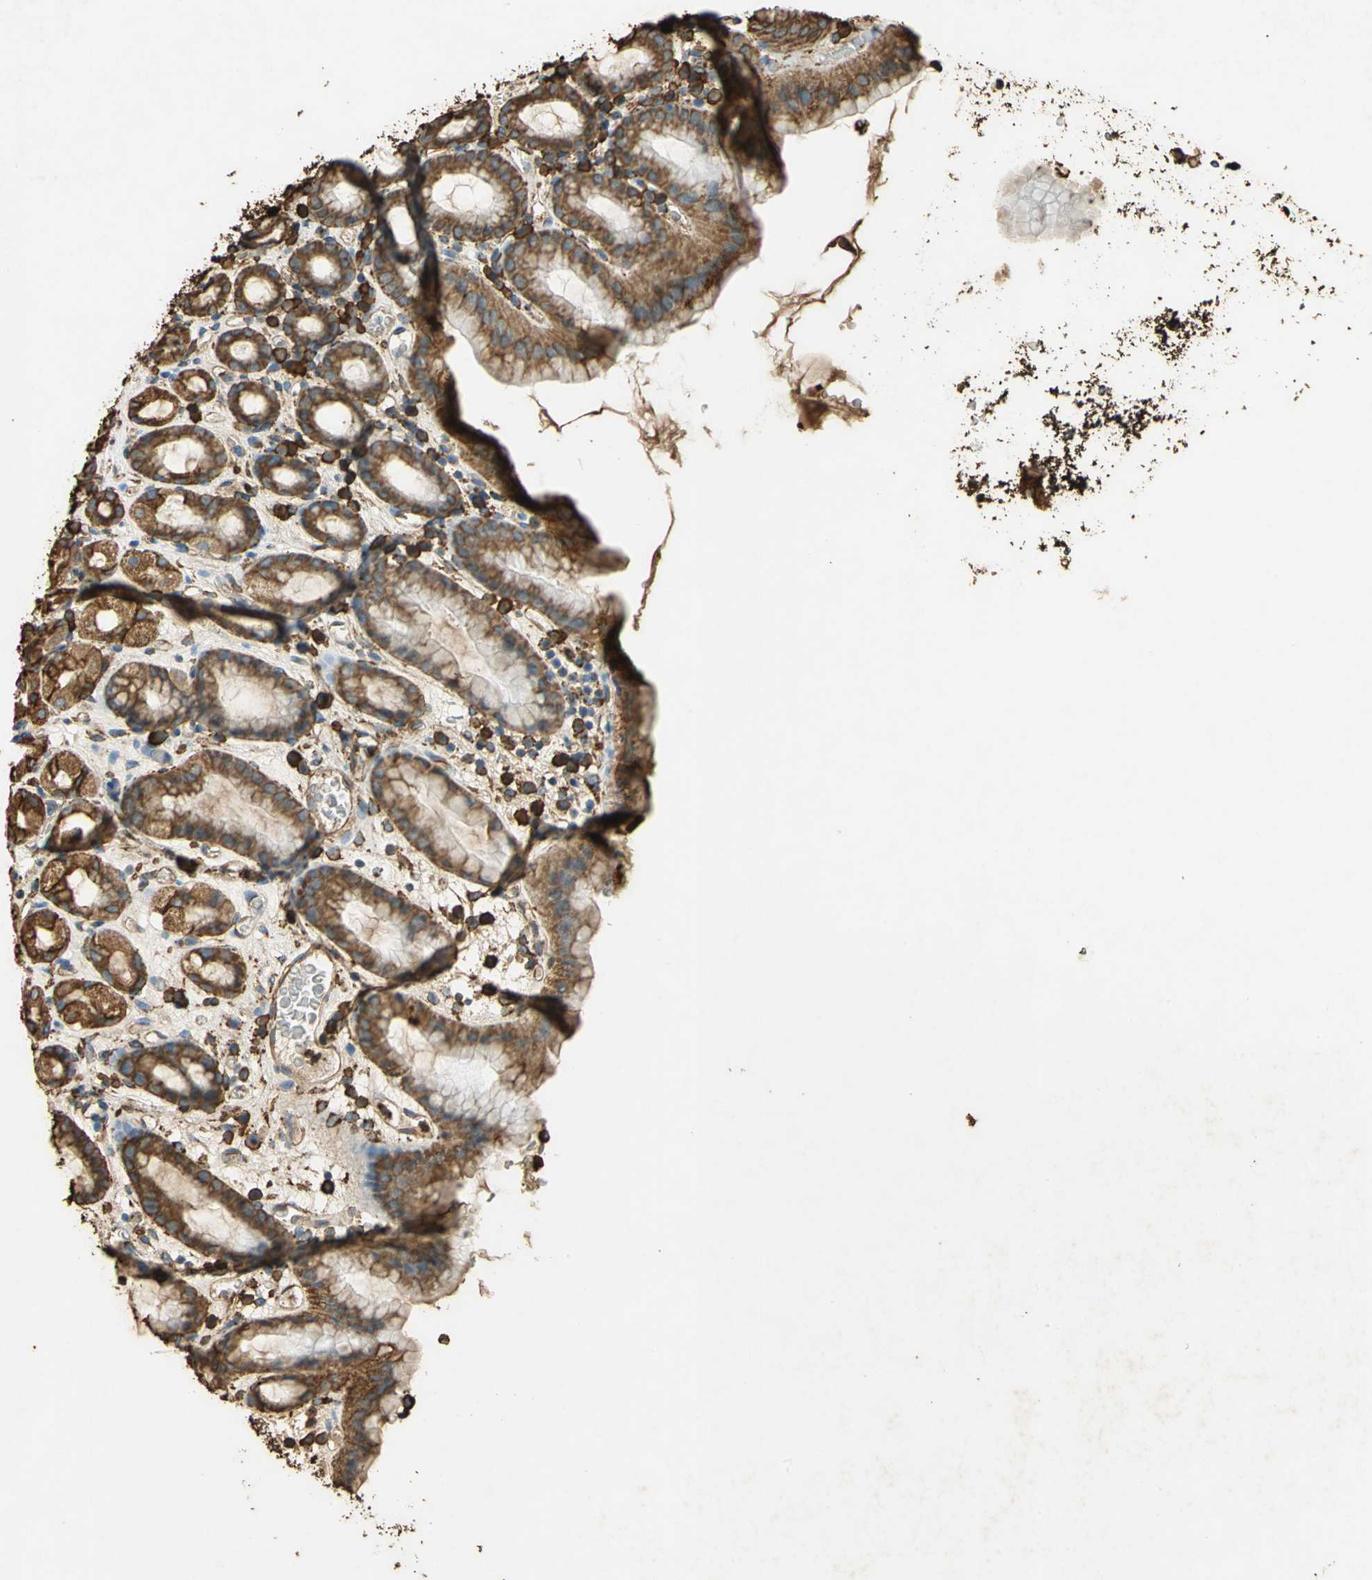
{"staining": {"intensity": "moderate", "quantity": ">75%", "location": "cytoplasmic/membranous"}, "tissue": "stomach", "cell_type": "Glandular cells", "image_type": "normal", "snomed": [{"axis": "morphology", "description": "Normal tissue, NOS"}, {"axis": "topography", "description": "Stomach, upper"}], "caption": "Immunohistochemical staining of benign human stomach reveals medium levels of moderate cytoplasmic/membranous positivity in about >75% of glandular cells.", "gene": "HSP90B1", "patient": {"sex": "male", "age": 68}}